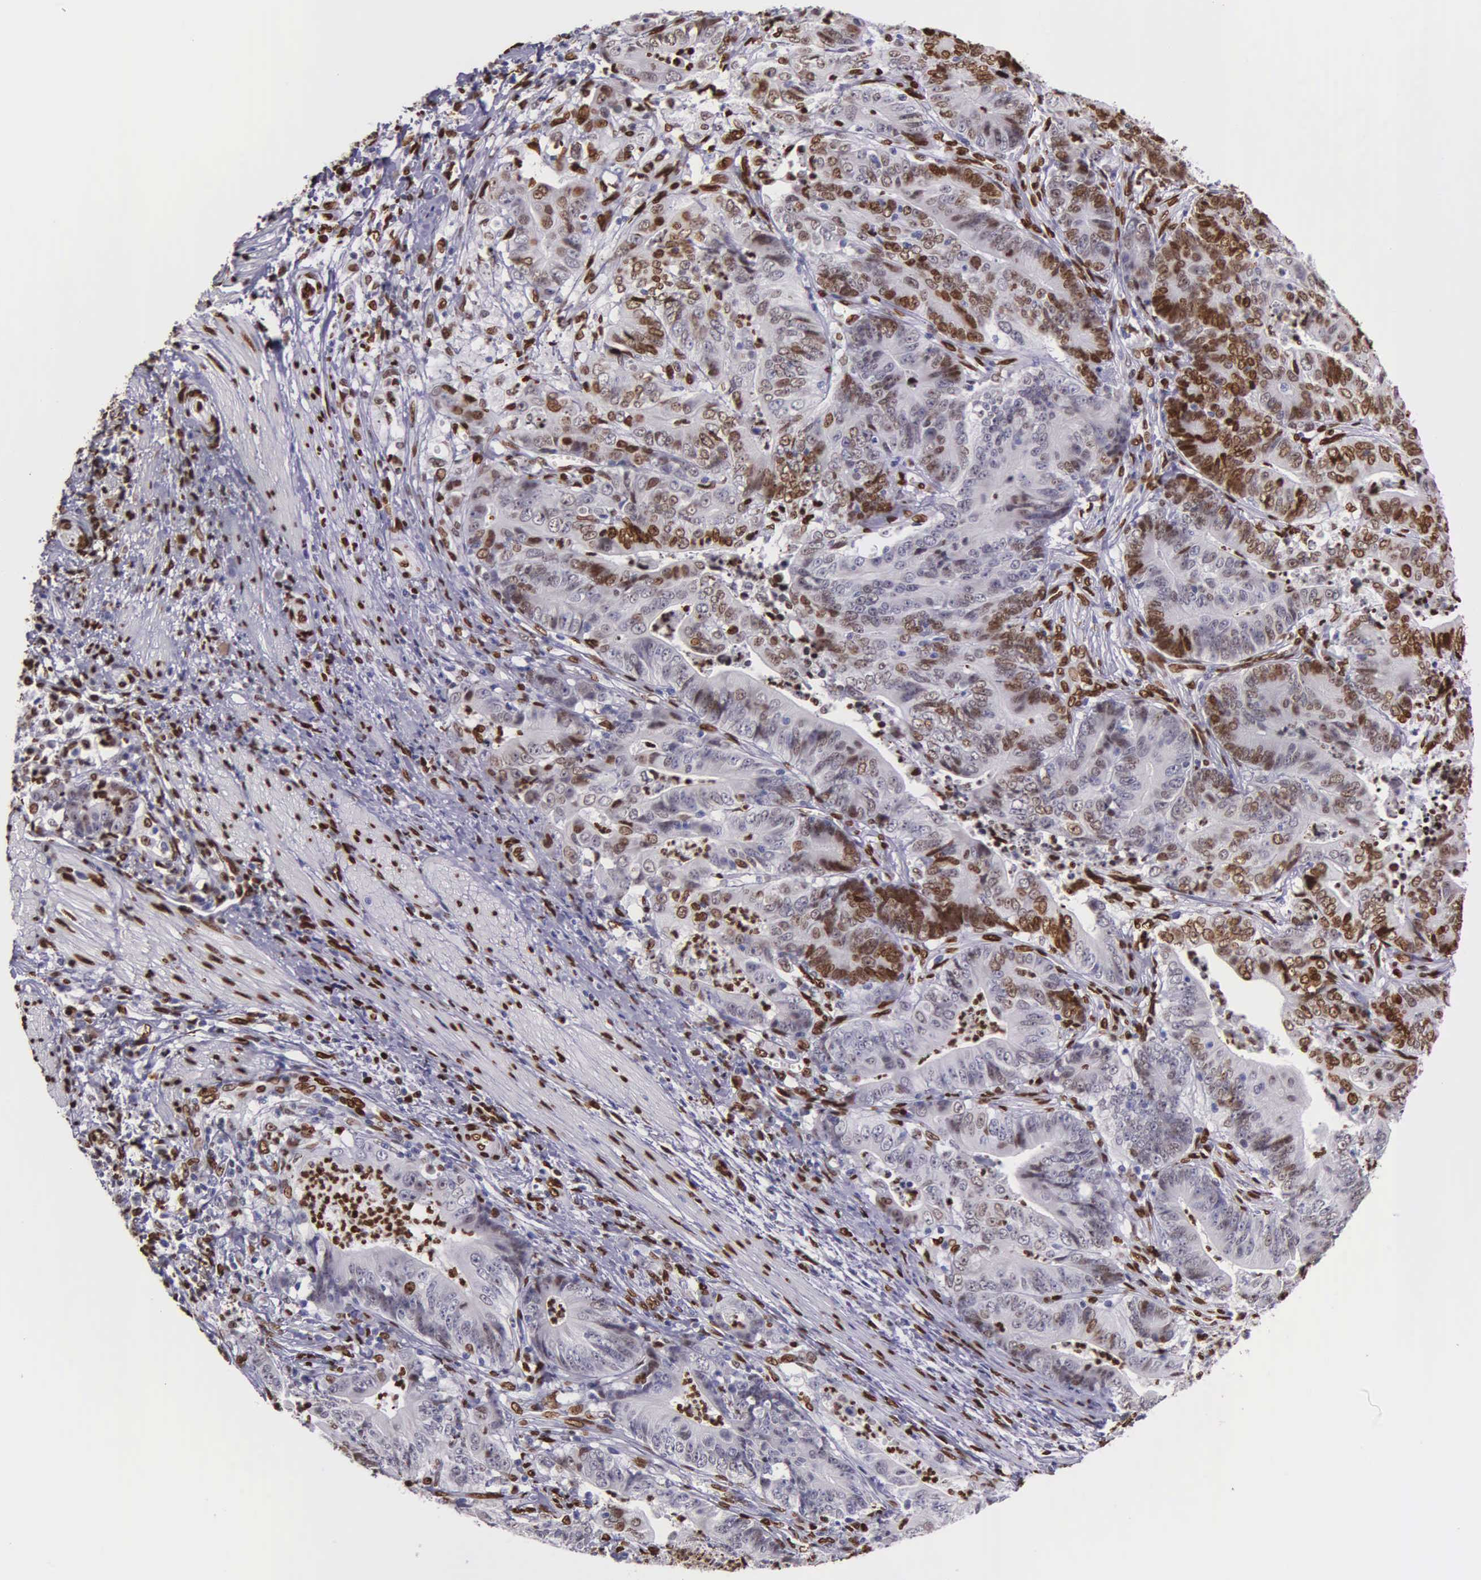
{"staining": {"intensity": "moderate", "quantity": "25%-75%", "location": "nuclear"}, "tissue": "stomach cancer", "cell_type": "Tumor cells", "image_type": "cancer", "snomed": [{"axis": "morphology", "description": "Adenocarcinoma, NOS"}, {"axis": "topography", "description": "Stomach, lower"}], "caption": "Protein staining demonstrates moderate nuclear staining in about 25%-75% of tumor cells in stomach adenocarcinoma.", "gene": "H1-0", "patient": {"sex": "female", "age": 86}}